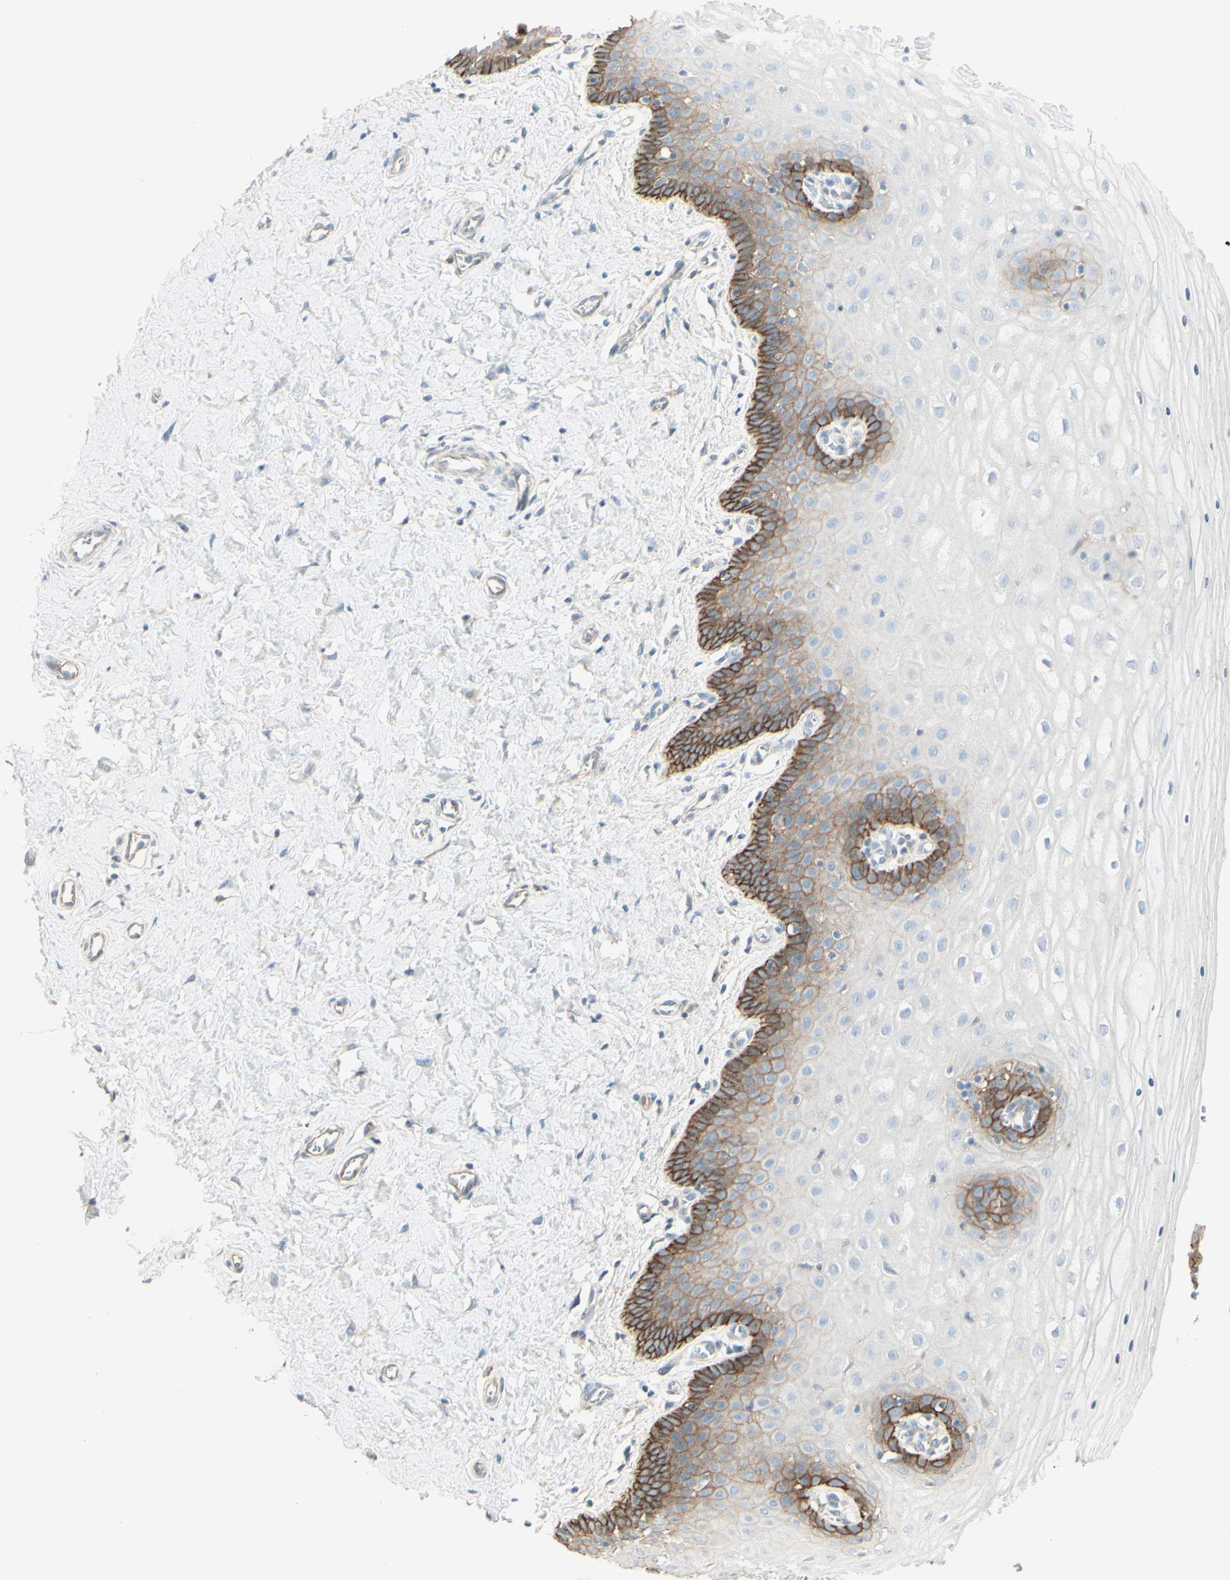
{"staining": {"intensity": "moderate", "quantity": ">75%", "location": "cytoplasmic/membranous"}, "tissue": "cervix", "cell_type": "Glandular cells", "image_type": "normal", "snomed": [{"axis": "morphology", "description": "Normal tissue, NOS"}, {"axis": "topography", "description": "Cervix"}], "caption": "Protein staining of benign cervix reveals moderate cytoplasmic/membranous expression in approximately >75% of glandular cells. The staining was performed using DAB to visualize the protein expression in brown, while the nuclei were stained in blue with hematoxylin (Magnification: 20x).", "gene": "RNF149", "patient": {"sex": "female", "age": 55}}